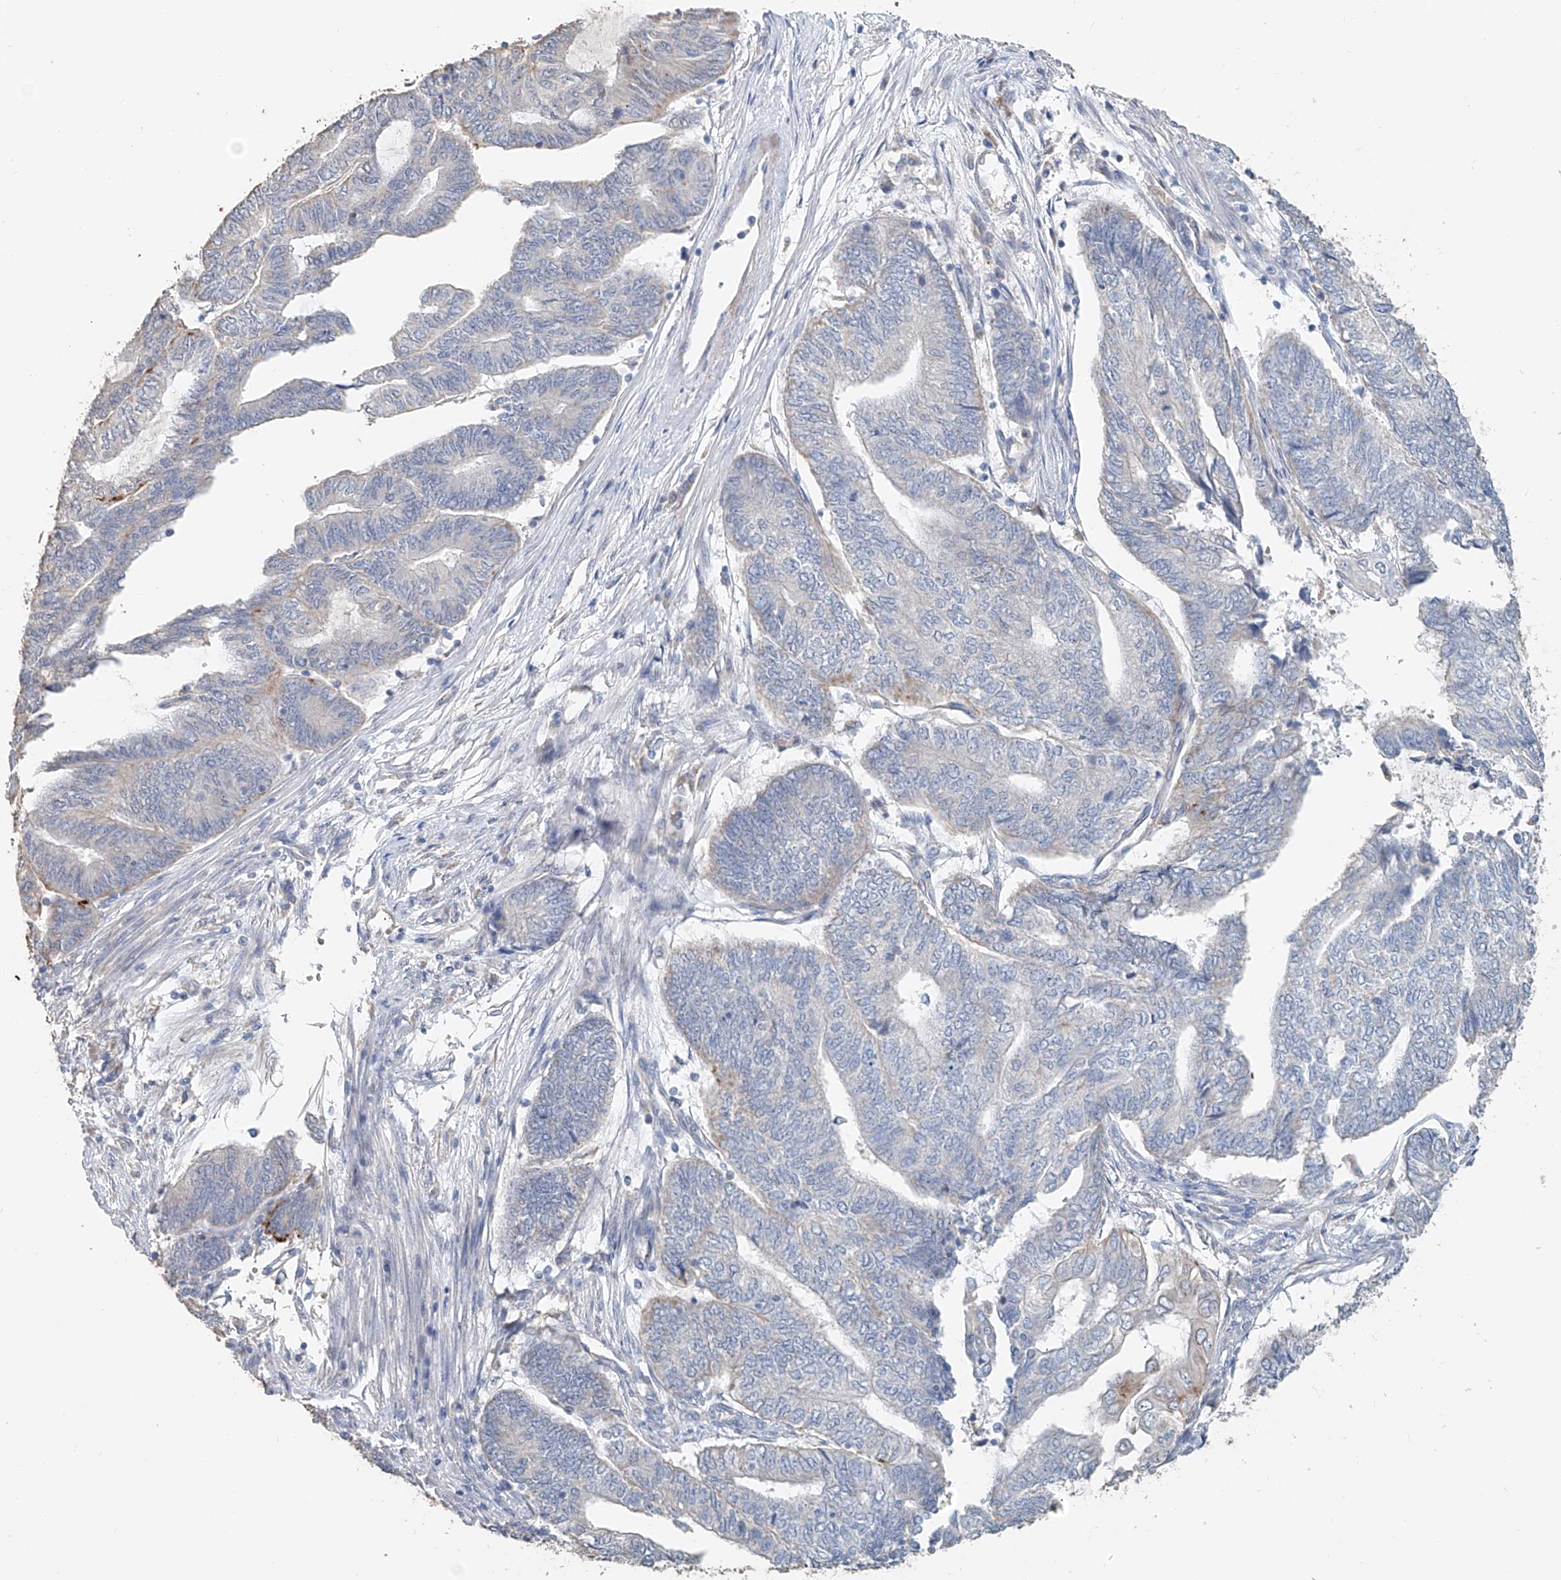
{"staining": {"intensity": "negative", "quantity": "none", "location": "none"}, "tissue": "endometrial cancer", "cell_type": "Tumor cells", "image_type": "cancer", "snomed": [{"axis": "morphology", "description": "Adenocarcinoma, NOS"}, {"axis": "topography", "description": "Uterus"}, {"axis": "topography", "description": "Endometrium"}], "caption": "A micrograph of endometrial cancer (adenocarcinoma) stained for a protein reveals no brown staining in tumor cells.", "gene": "TRIM47", "patient": {"sex": "female", "age": 70}}